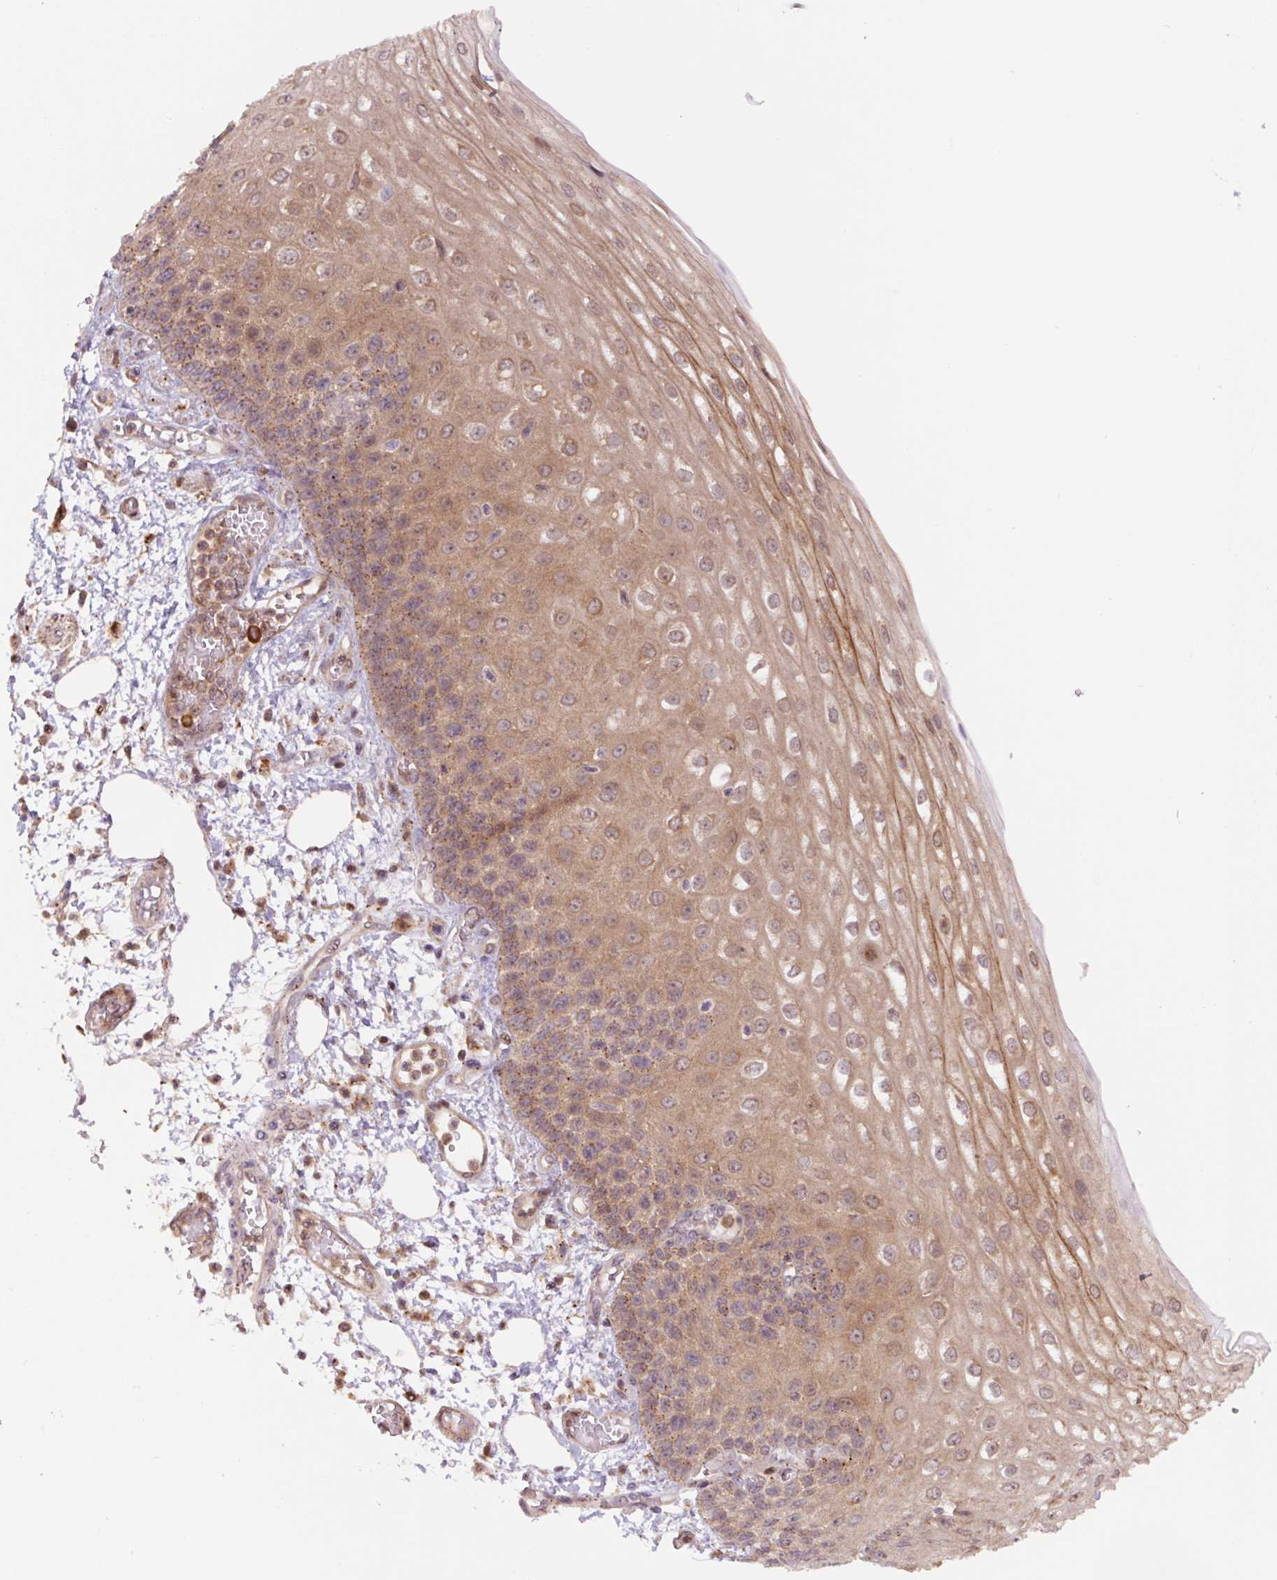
{"staining": {"intensity": "moderate", "quantity": ">75%", "location": "cytoplasmic/membranous,nuclear"}, "tissue": "esophagus", "cell_type": "Squamous epithelial cells", "image_type": "normal", "snomed": [{"axis": "morphology", "description": "Normal tissue, NOS"}, {"axis": "morphology", "description": "Adenocarcinoma, NOS"}, {"axis": "topography", "description": "Esophagus"}], "caption": "This histopathology image shows immunohistochemistry (IHC) staining of unremarkable esophagus, with medium moderate cytoplasmic/membranous,nuclear staining in approximately >75% of squamous epithelial cells.", "gene": "ZSWIM7", "patient": {"sex": "male", "age": 81}}